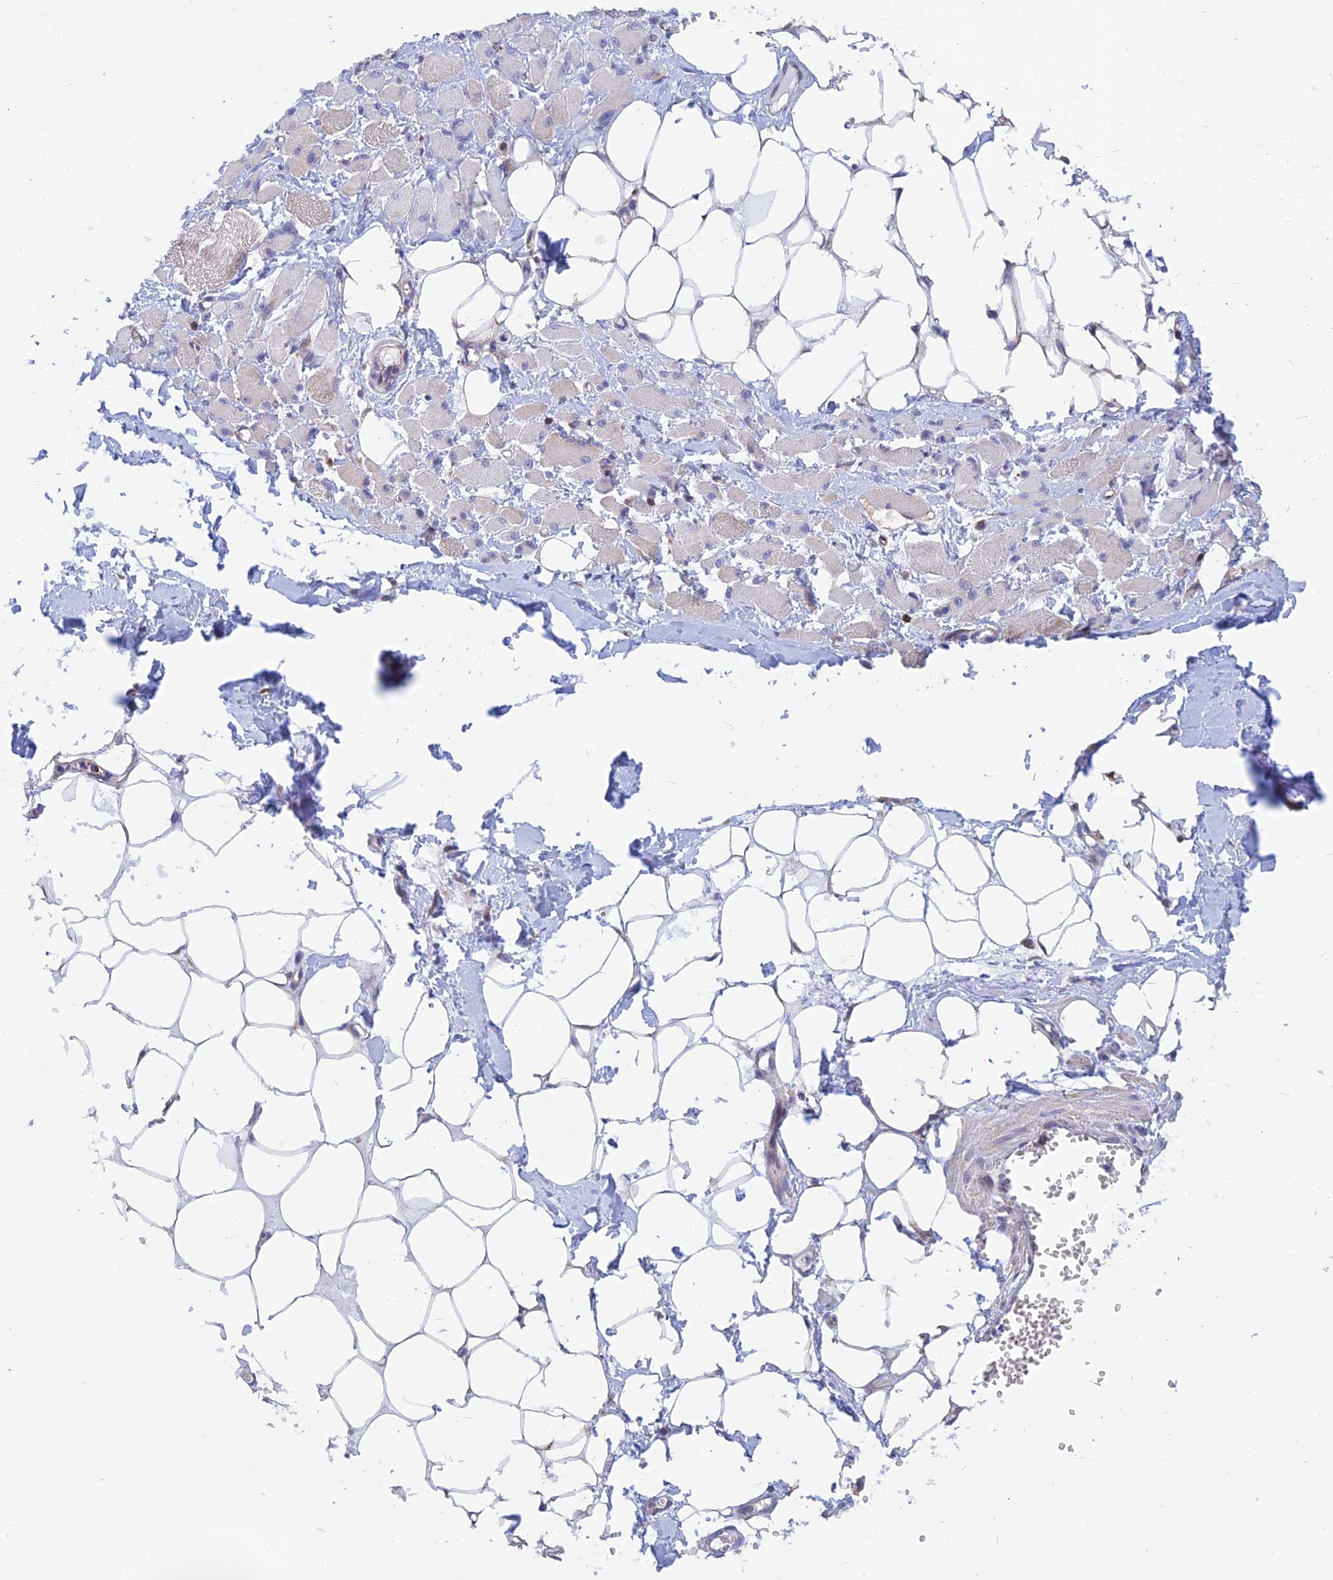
{"staining": {"intensity": "weak", "quantity": "<25%", "location": "cytoplasmic/membranous"}, "tissue": "skeletal muscle", "cell_type": "Myocytes", "image_type": "normal", "snomed": [{"axis": "morphology", "description": "Normal tissue, NOS"}, {"axis": "morphology", "description": "Basal cell carcinoma"}, {"axis": "topography", "description": "Skeletal muscle"}], "caption": "Micrograph shows no significant protein expression in myocytes of unremarkable skeletal muscle. (DAB immunohistochemistry visualized using brightfield microscopy, high magnification).", "gene": "DNAJC16", "patient": {"sex": "female", "age": 64}}